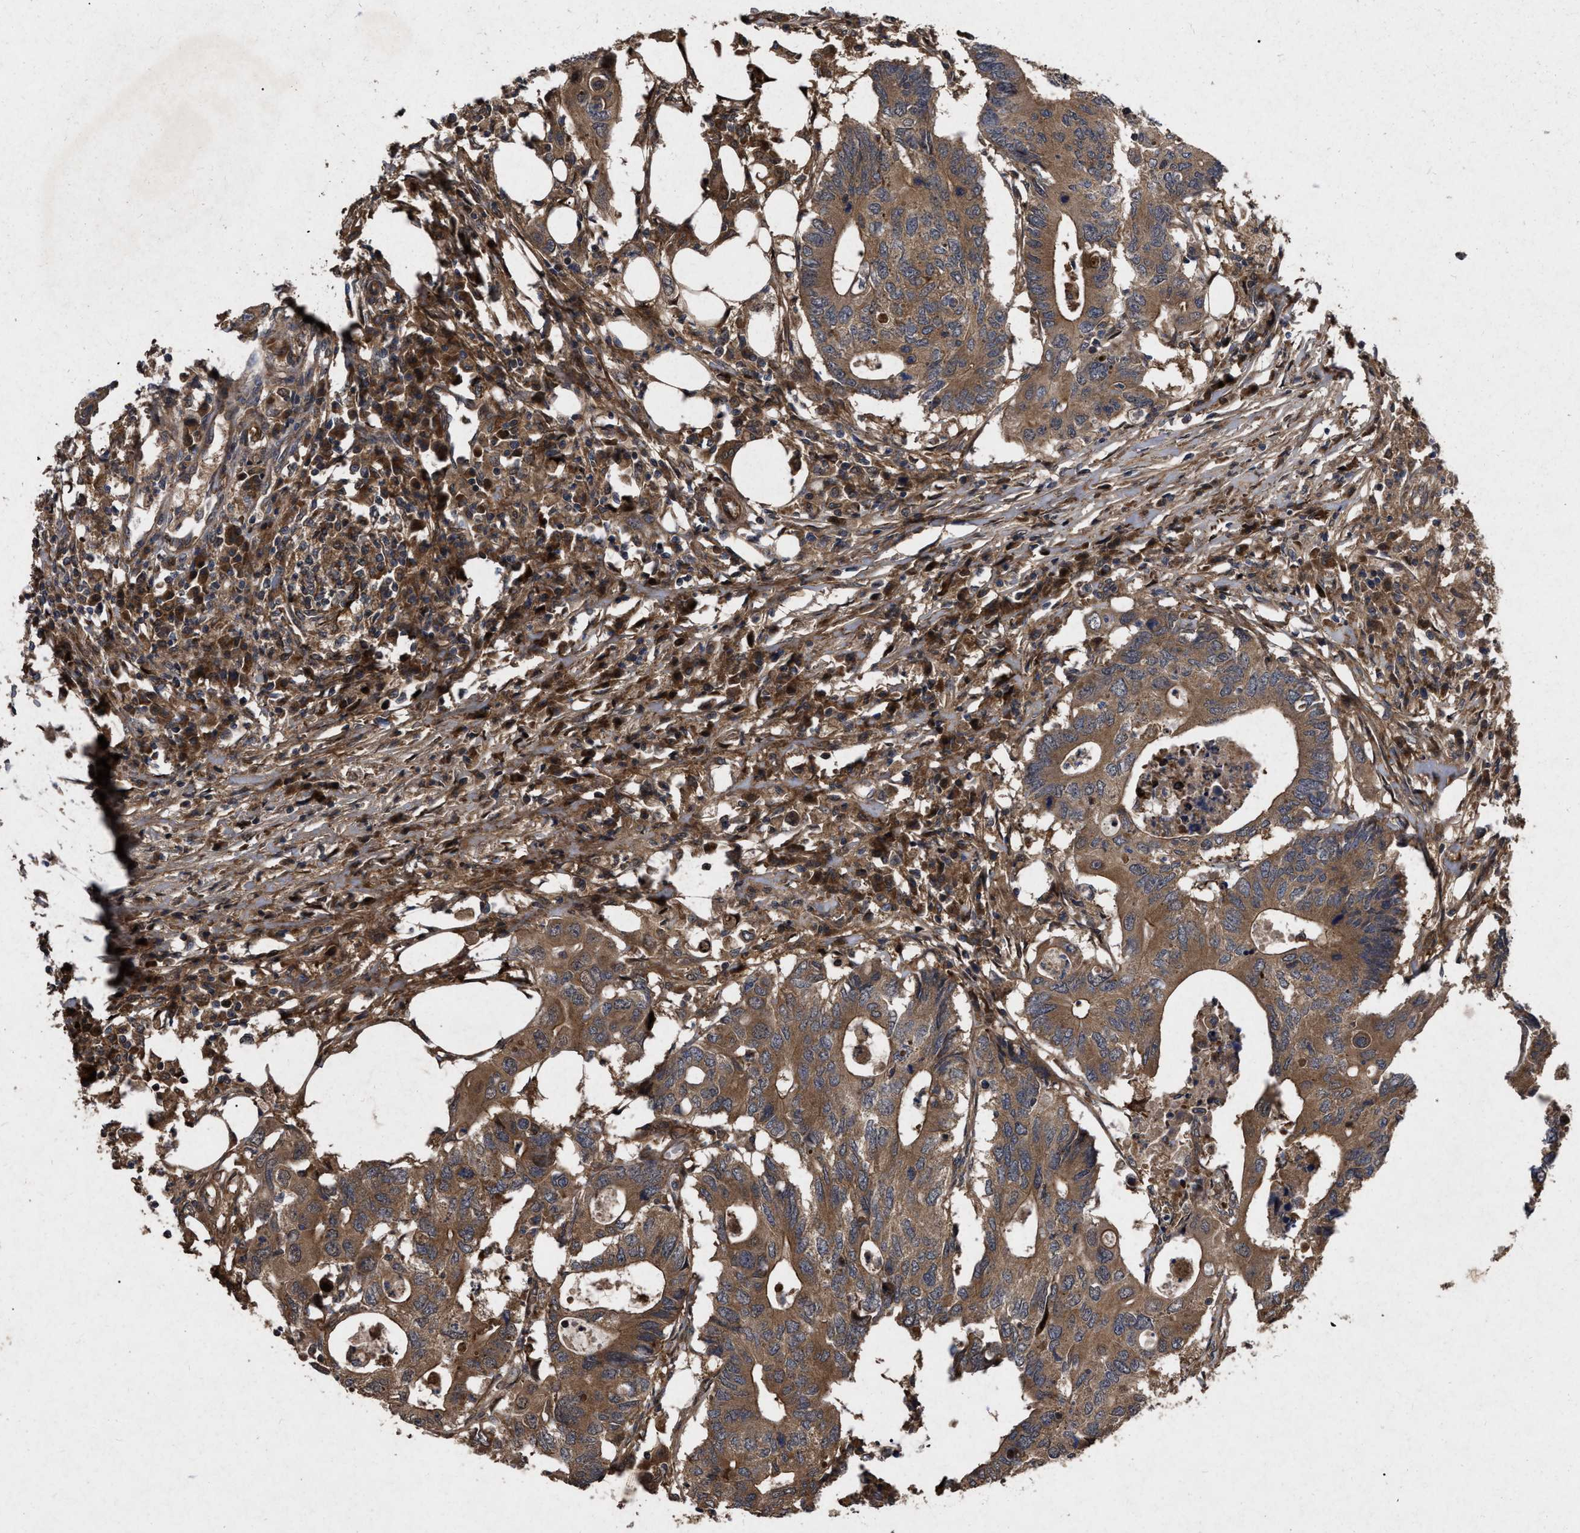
{"staining": {"intensity": "moderate", "quantity": ">75%", "location": "cytoplasmic/membranous"}, "tissue": "colorectal cancer", "cell_type": "Tumor cells", "image_type": "cancer", "snomed": [{"axis": "morphology", "description": "Adenocarcinoma, NOS"}, {"axis": "topography", "description": "Colon"}], "caption": "Colorectal cancer (adenocarcinoma) stained with DAB (3,3'-diaminobenzidine) IHC reveals medium levels of moderate cytoplasmic/membranous expression in about >75% of tumor cells.", "gene": "CDKN2C", "patient": {"sex": "male", "age": 71}}